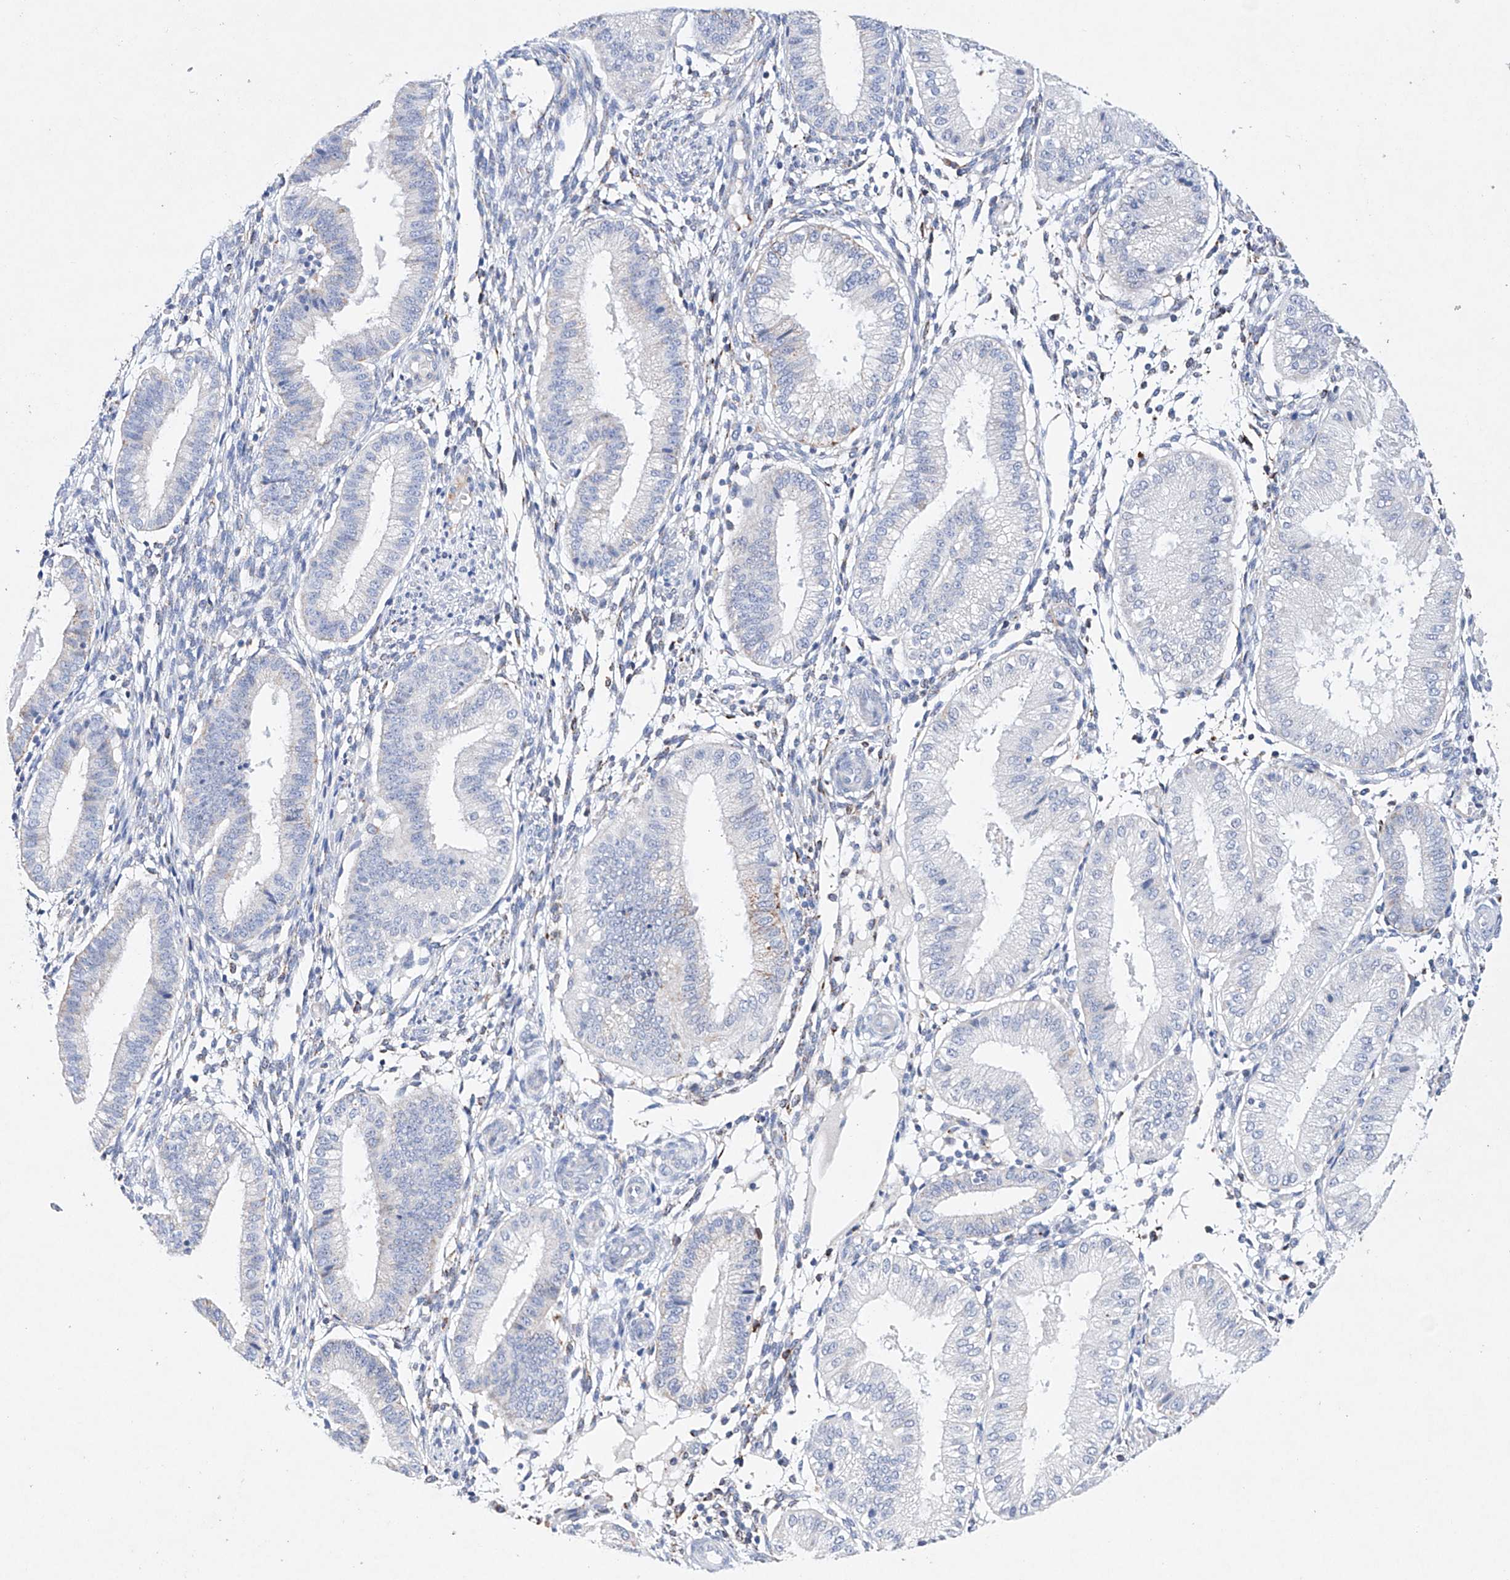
{"staining": {"intensity": "weak", "quantity": "<25%", "location": "cytoplasmic/membranous"}, "tissue": "endometrium", "cell_type": "Cells in endometrial stroma", "image_type": "normal", "snomed": [{"axis": "morphology", "description": "Normal tissue, NOS"}, {"axis": "topography", "description": "Endometrium"}], "caption": "Photomicrograph shows no protein expression in cells in endometrial stroma of unremarkable endometrium.", "gene": "NRROS", "patient": {"sex": "female", "age": 39}}